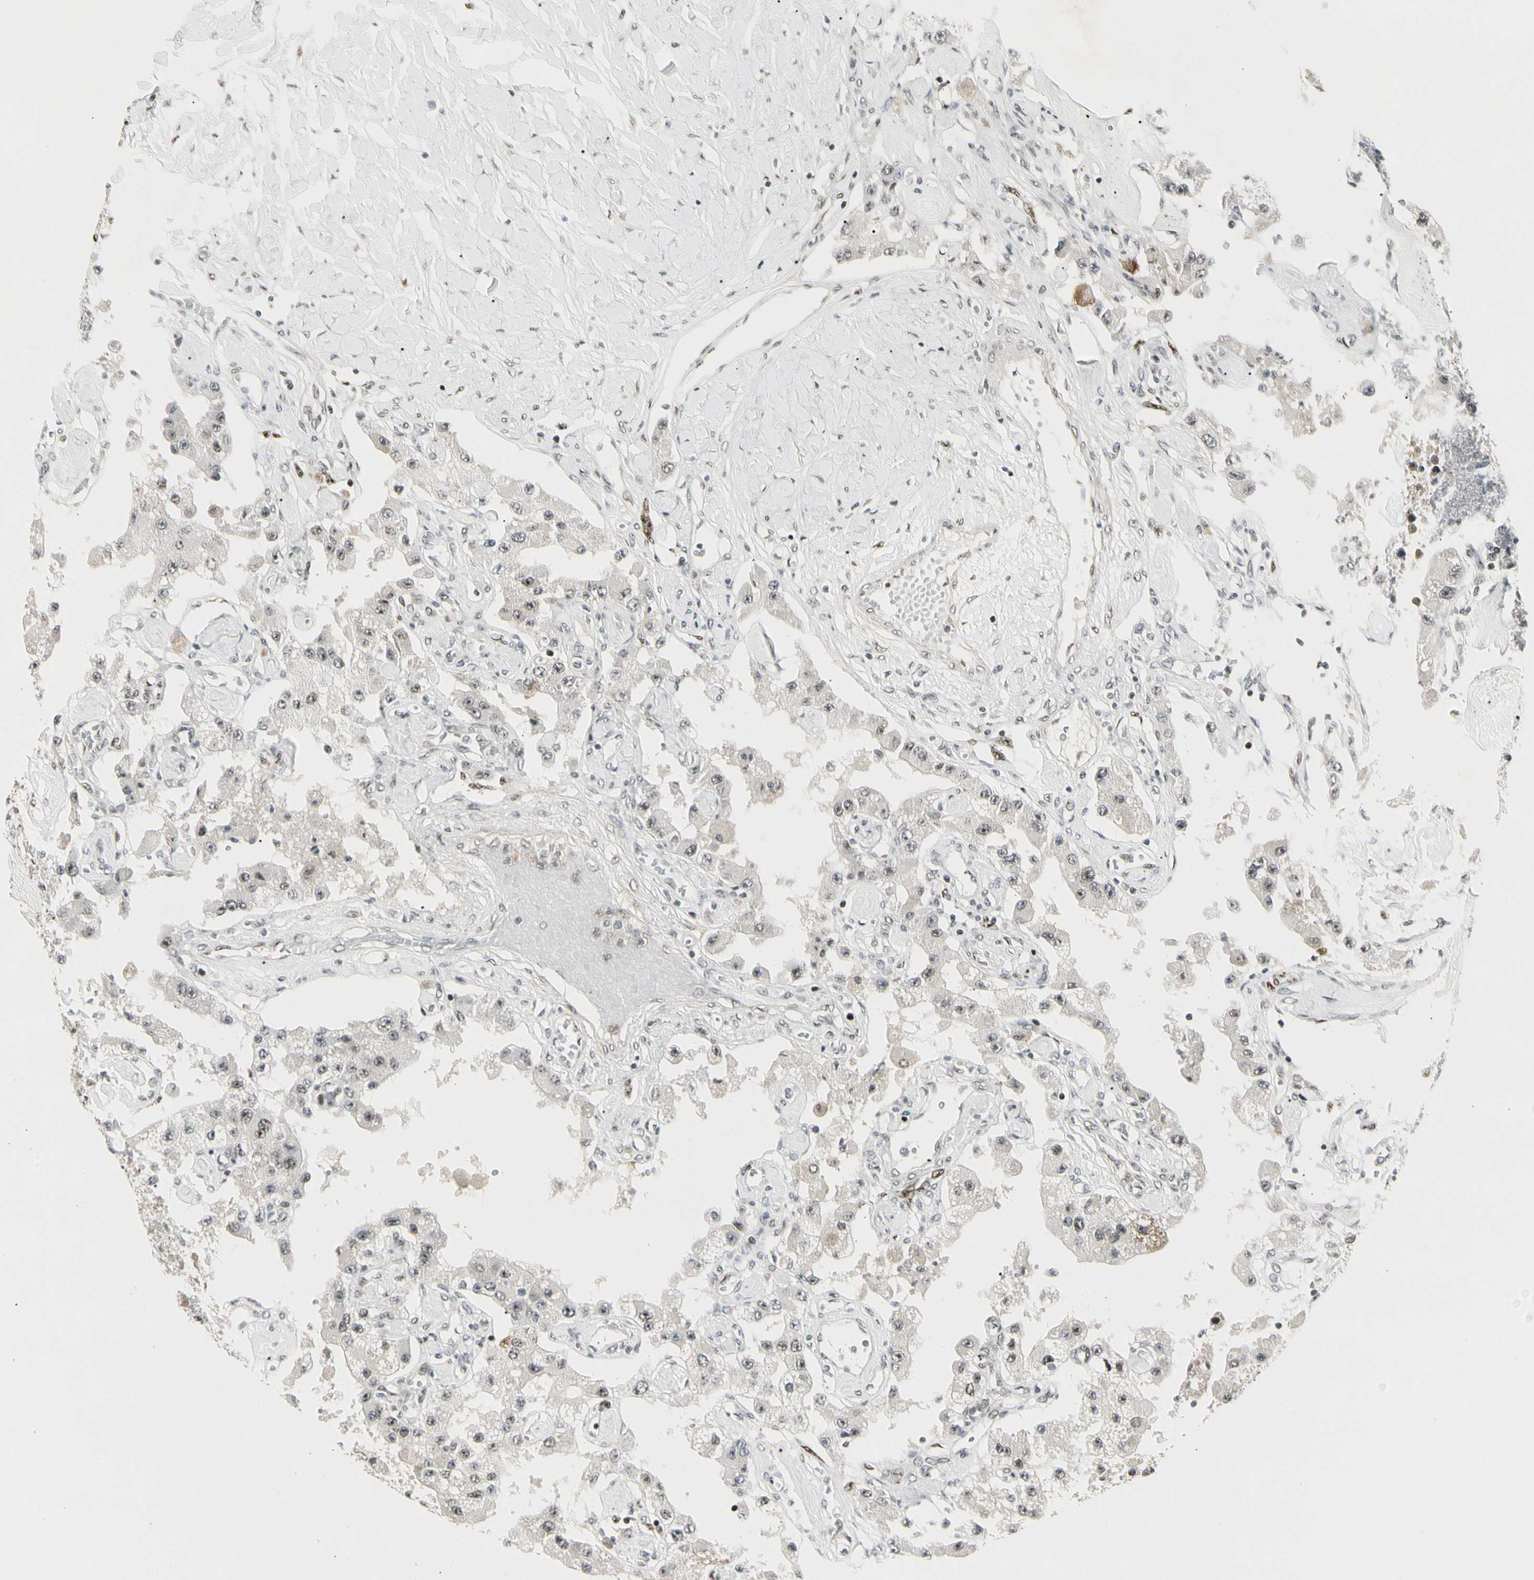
{"staining": {"intensity": "weak", "quantity": "25%-75%", "location": "nuclear"}, "tissue": "carcinoid", "cell_type": "Tumor cells", "image_type": "cancer", "snomed": [{"axis": "morphology", "description": "Carcinoid, malignant, NOS"}, {"axis": "topography", "description": "Pancreas"}], "caption": "Protein expression analysis of carcinoid (malignant) exhibits weak nuclear staining in approximately 25%-75% of tumor cells. The protein is stained brown, and the nuclei are stained in blue (DAB IHC with brightfield microscopy, high magnification).", "gene": "FOXJ2", "patient": {"sex": "male", "age": 41}}